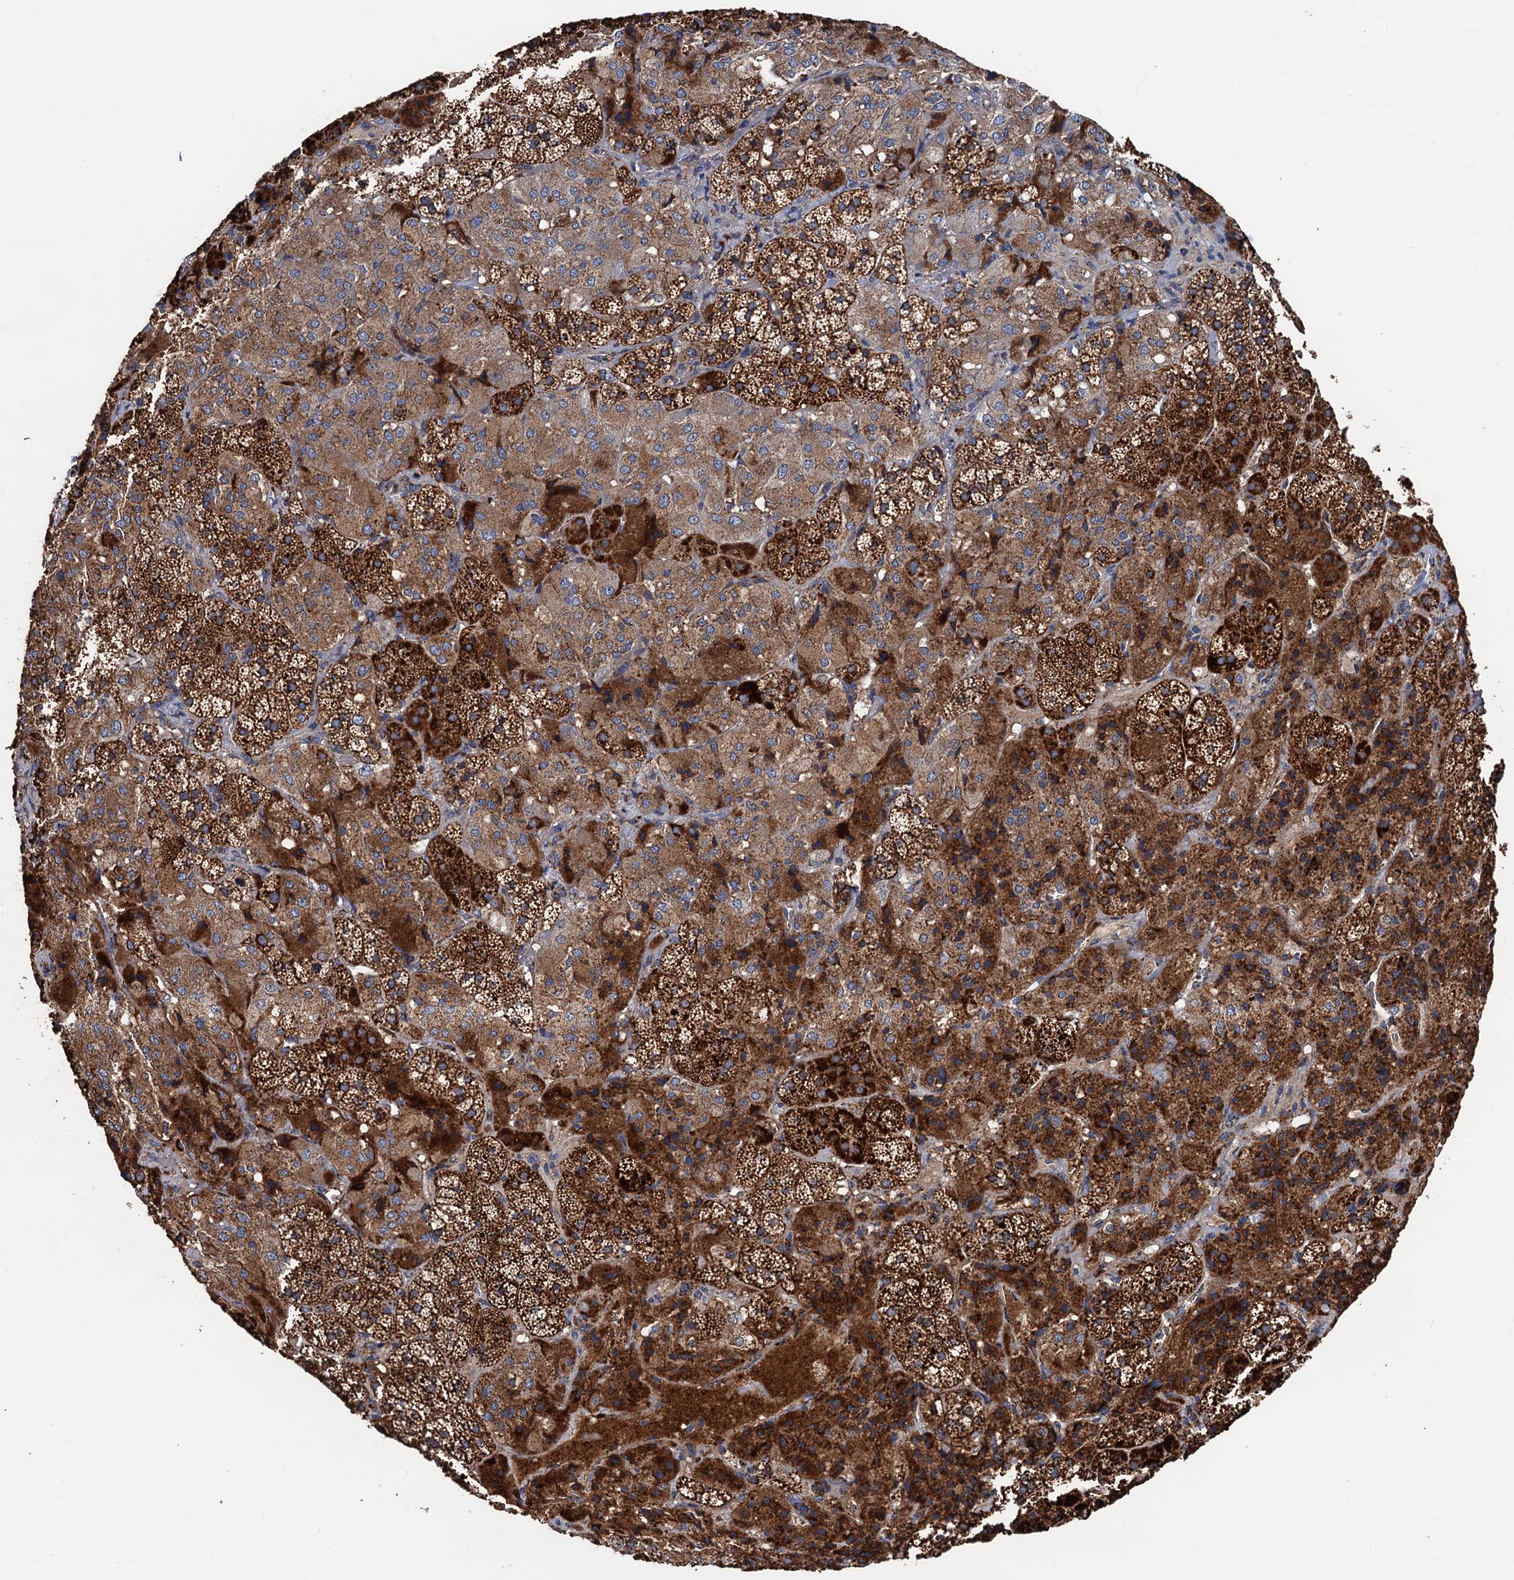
{"staining": {"intensity": "strong", "quantity": ">75%", "location": "cytoplasmic/membranous"}, "tissue": "adrenal gland", "cell_type": "Glandular cells", "image_type": "normal", "snomed": [{"axis": "morphology", "description": "Normal tissue, NOS"}, {"axis": "topography", "description": "Adrenal gland"}], "caption": "Brown immunohistochemical staining in unremarkable human adrenal gland displays strong cytoplasmic/membranous positivity in about >75% of glandular cells. The staining was performed using DAB, with brown indicating positive protein expression. Nuclei are stained blue with hematoxylin.", "gene": "DGLUCY", "patient": {"sex": "female", "age": 44}}